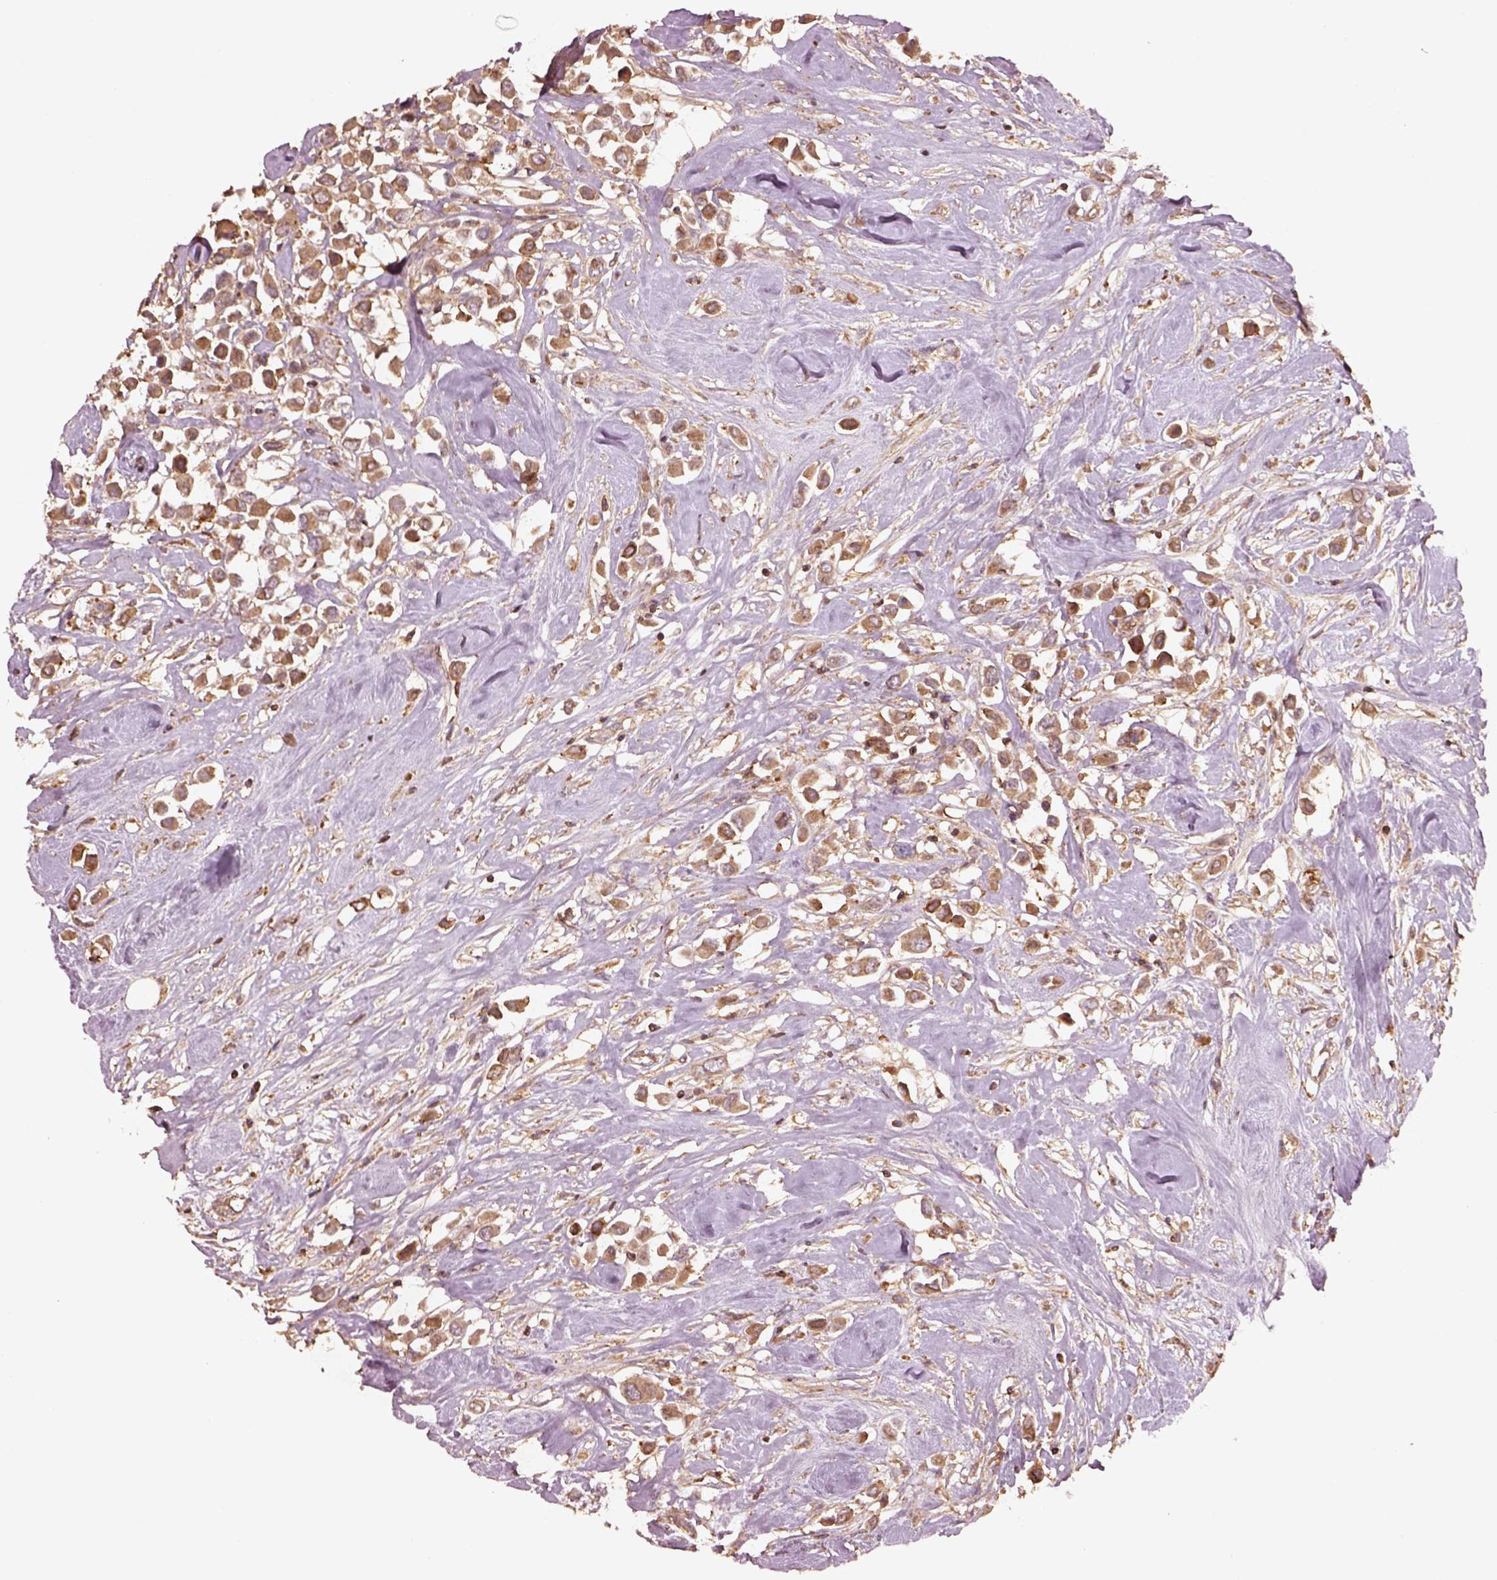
{"staining": {"intensity": "moderate", "quantity": ">75%", "location": "cytoplasmic/membranous"}, "tissue": "breast cancer", "cell_type": "Tumor cells", "image_type": "cancer", "snomed": [{"axis": "morphology", "description": "Duct carcinoma"}, {"axis": "topography", "description": "Breast"}], "caption": "The image reveals immunohistochemical staining of intraductal carcinoma (breast). There is moderate cytoplasmic/membranous positivity is seen in about >75% of tumor cells. (DAB (3,3'-diaminobenzidine) = brown stain, brightfield microscopy at high magnification).", "gene": "TRADD", "patient": {"sex": "female", "age": 61}}